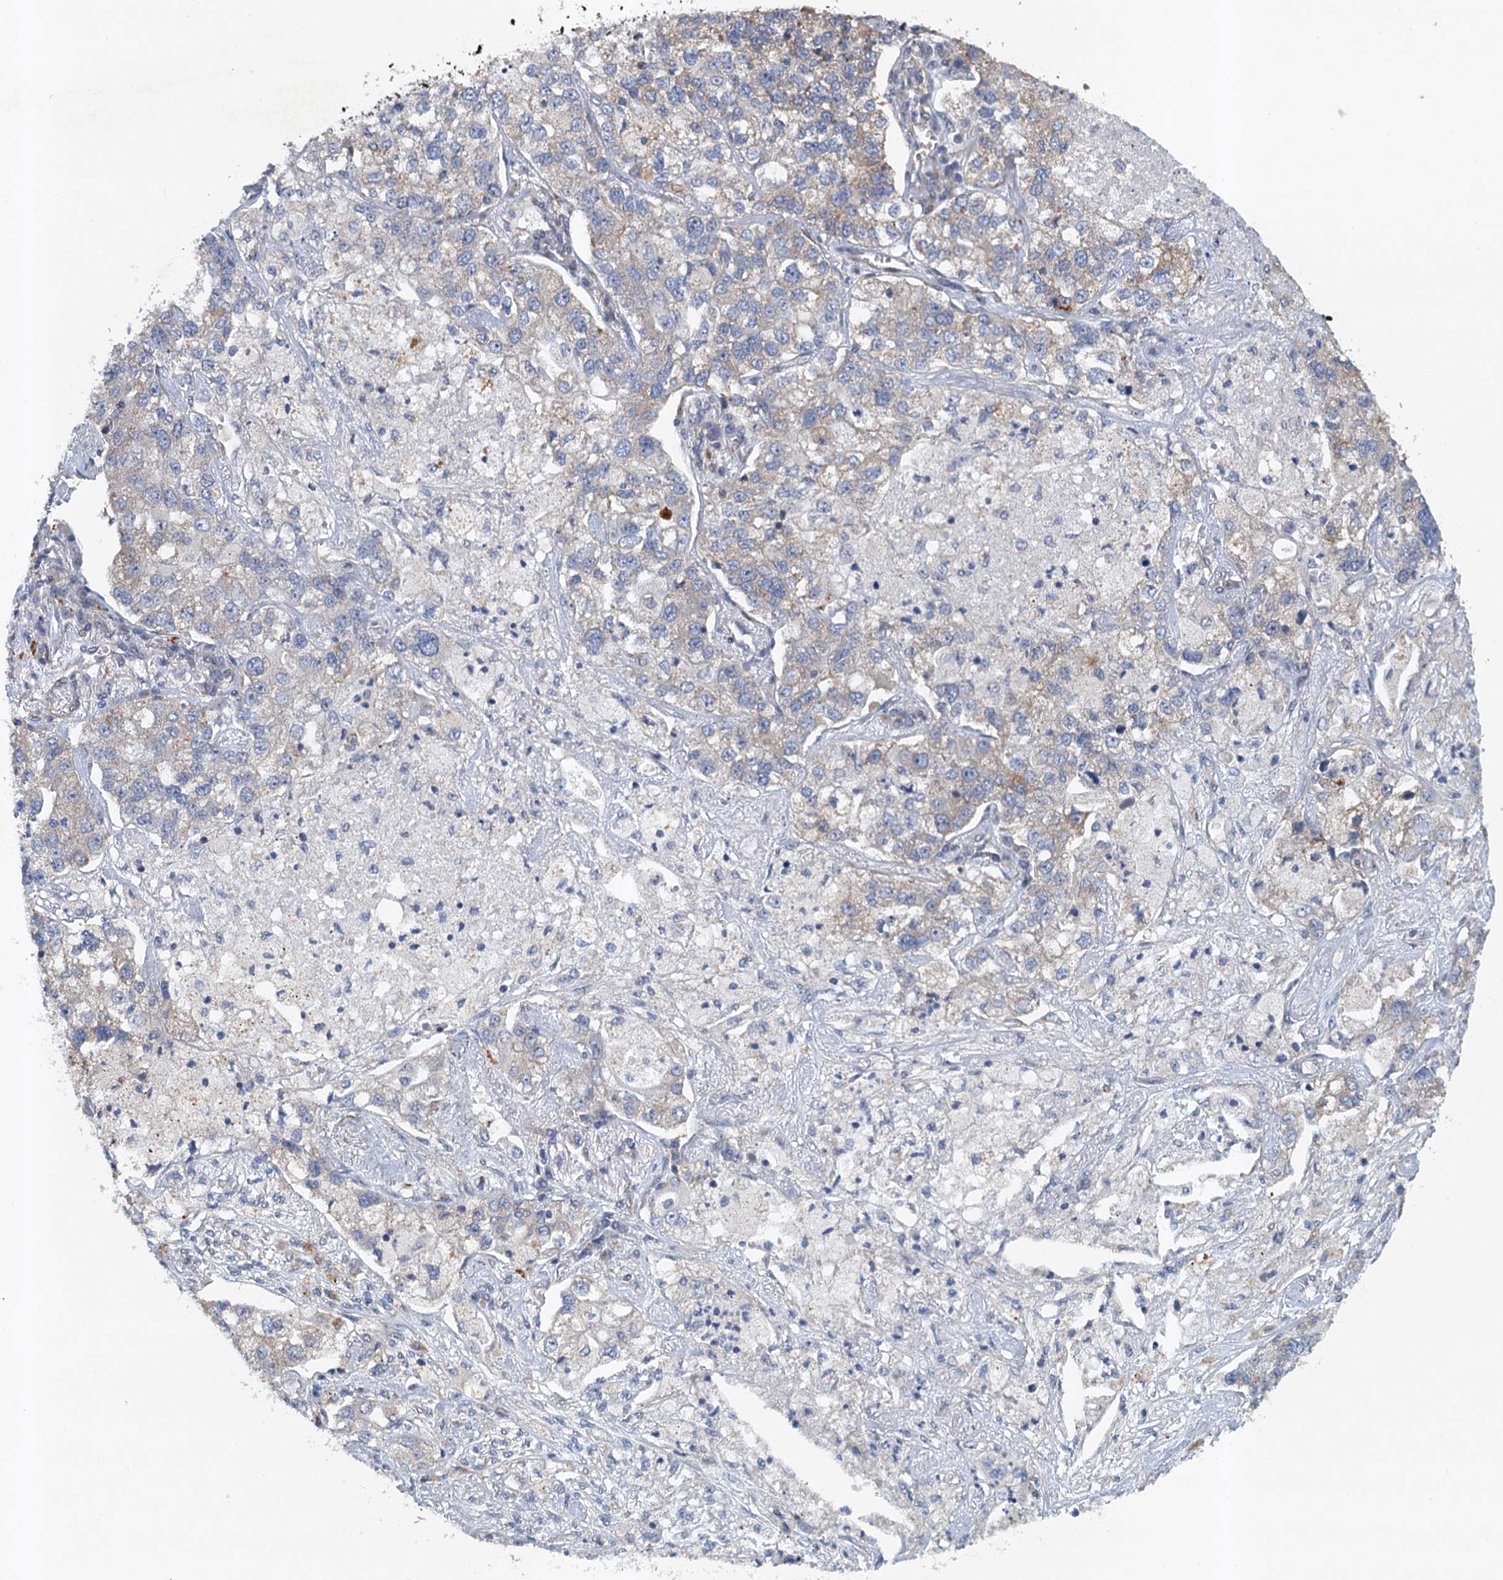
{"staining": {"intensity": "weak", "quantity": "<25%", "location": "cytoplasmic/membranous"}, "tissue": "lung cancer", "cell_type": "Tumor cells", "image_type": "cancer", "snomed": [{"axis": "morphology", "description": "Adenocarcinoma, NOS"}, {"axis": "topography", "description": "Lung"}], "caption": "Lung cancer (adenocarcinoma) stained for a protein using IHC exhibits no expression tumor cells.", "gene": "NBEA", "patient": {"sex": "male", "age": 49}}